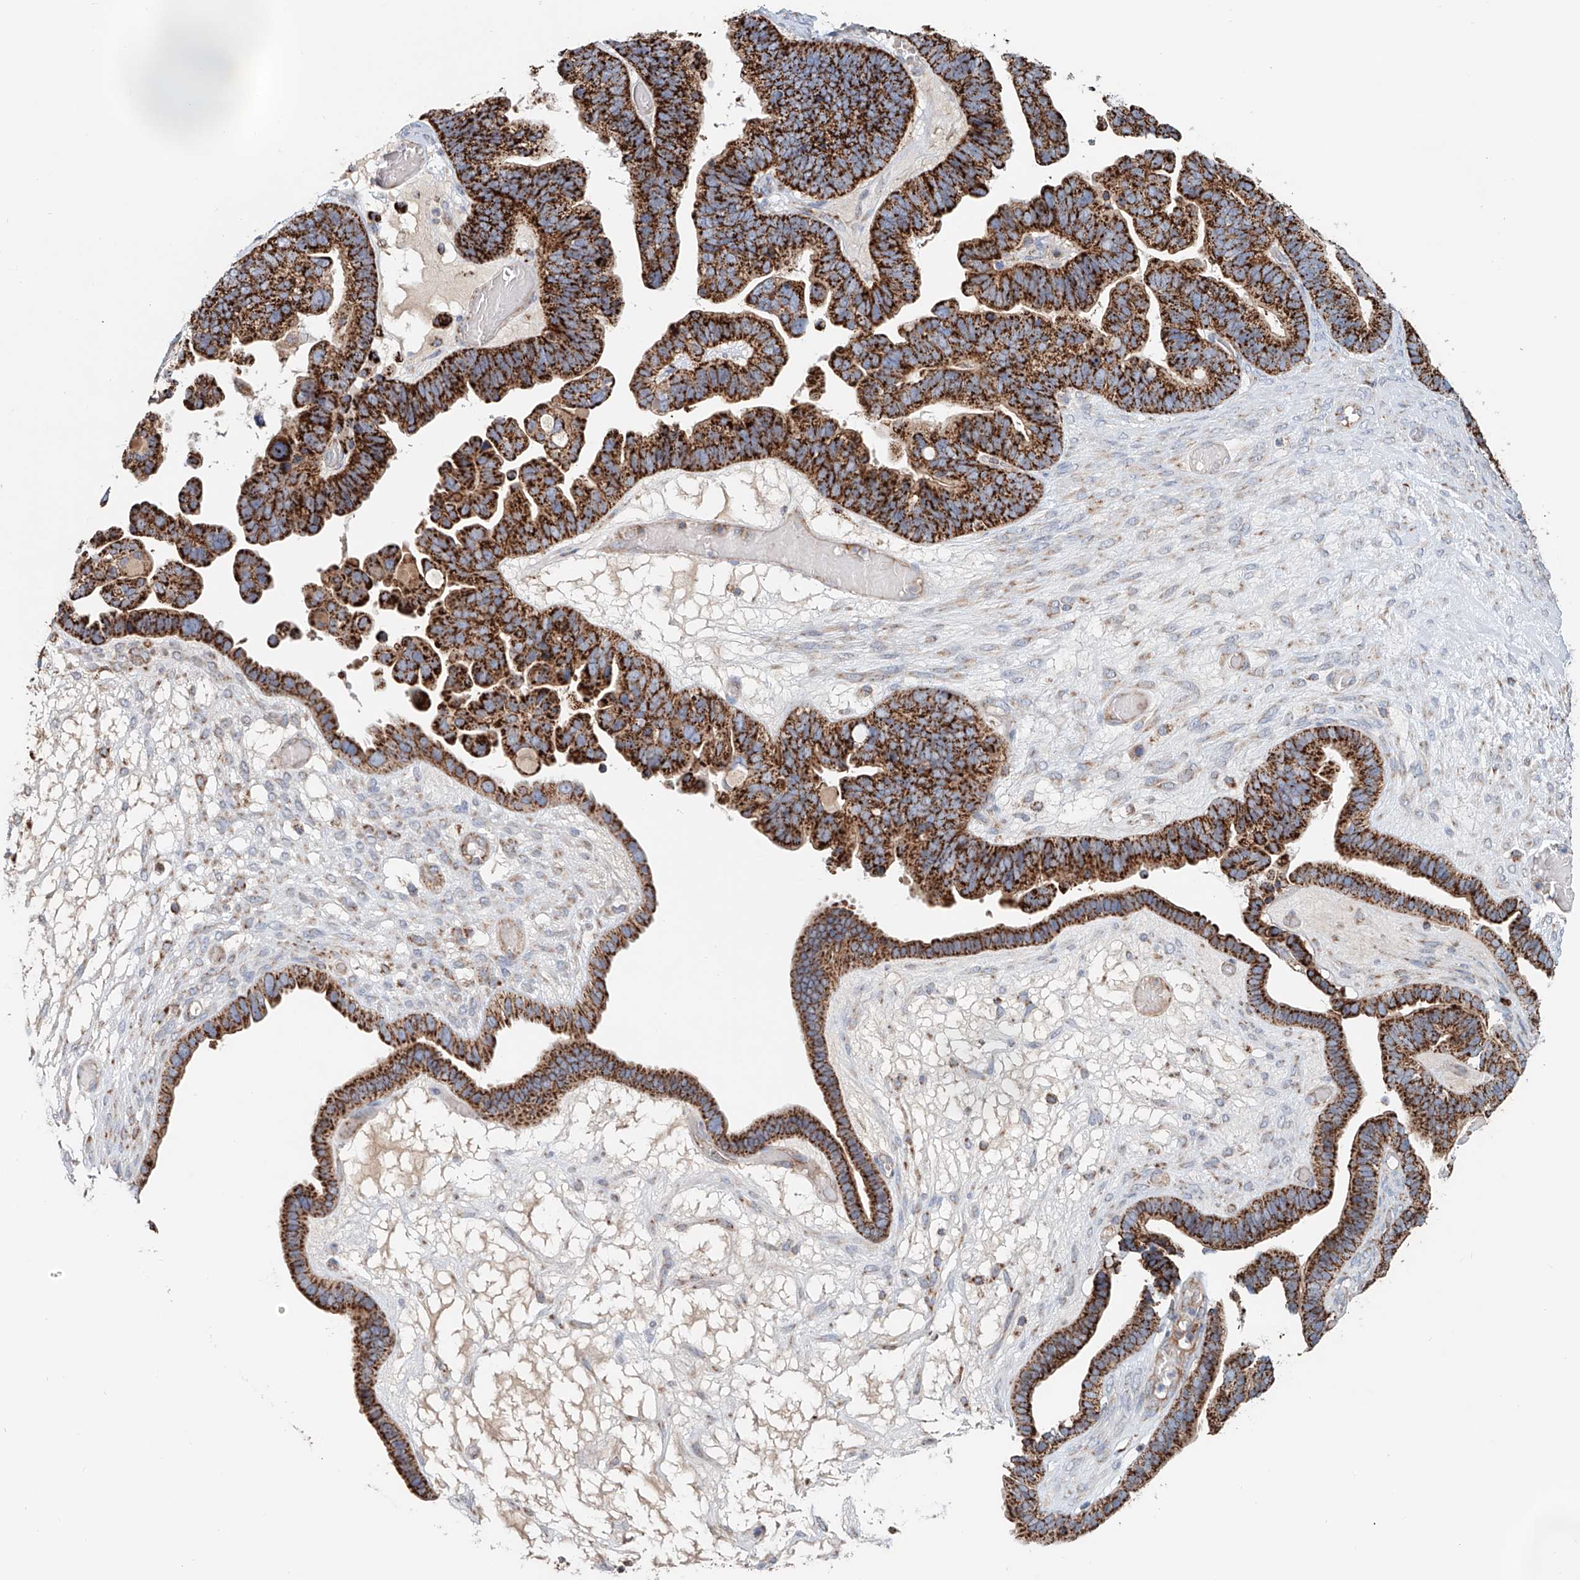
{"staining": {"intensity": "strong", "quantity": ">75%", "location": "cytoplasmic/membranous"}, "tissue": "ovarian cancer", "cell_type": "Tumor cells", "image_type": "cancer", "snomed": [{"axis": "morphology", "description": "Cystadenocarcinoma, serous, NOS"}, {"axis": "topography", "description": "Ovary"}], "caption": "Ovarian cancer stained for a protein (brown) shows strong cytoplasmic/membranous positive staining in about >75% of tumor cells.", "gene": "CARD10", "patient": {"sex": "female", "age": 56}}